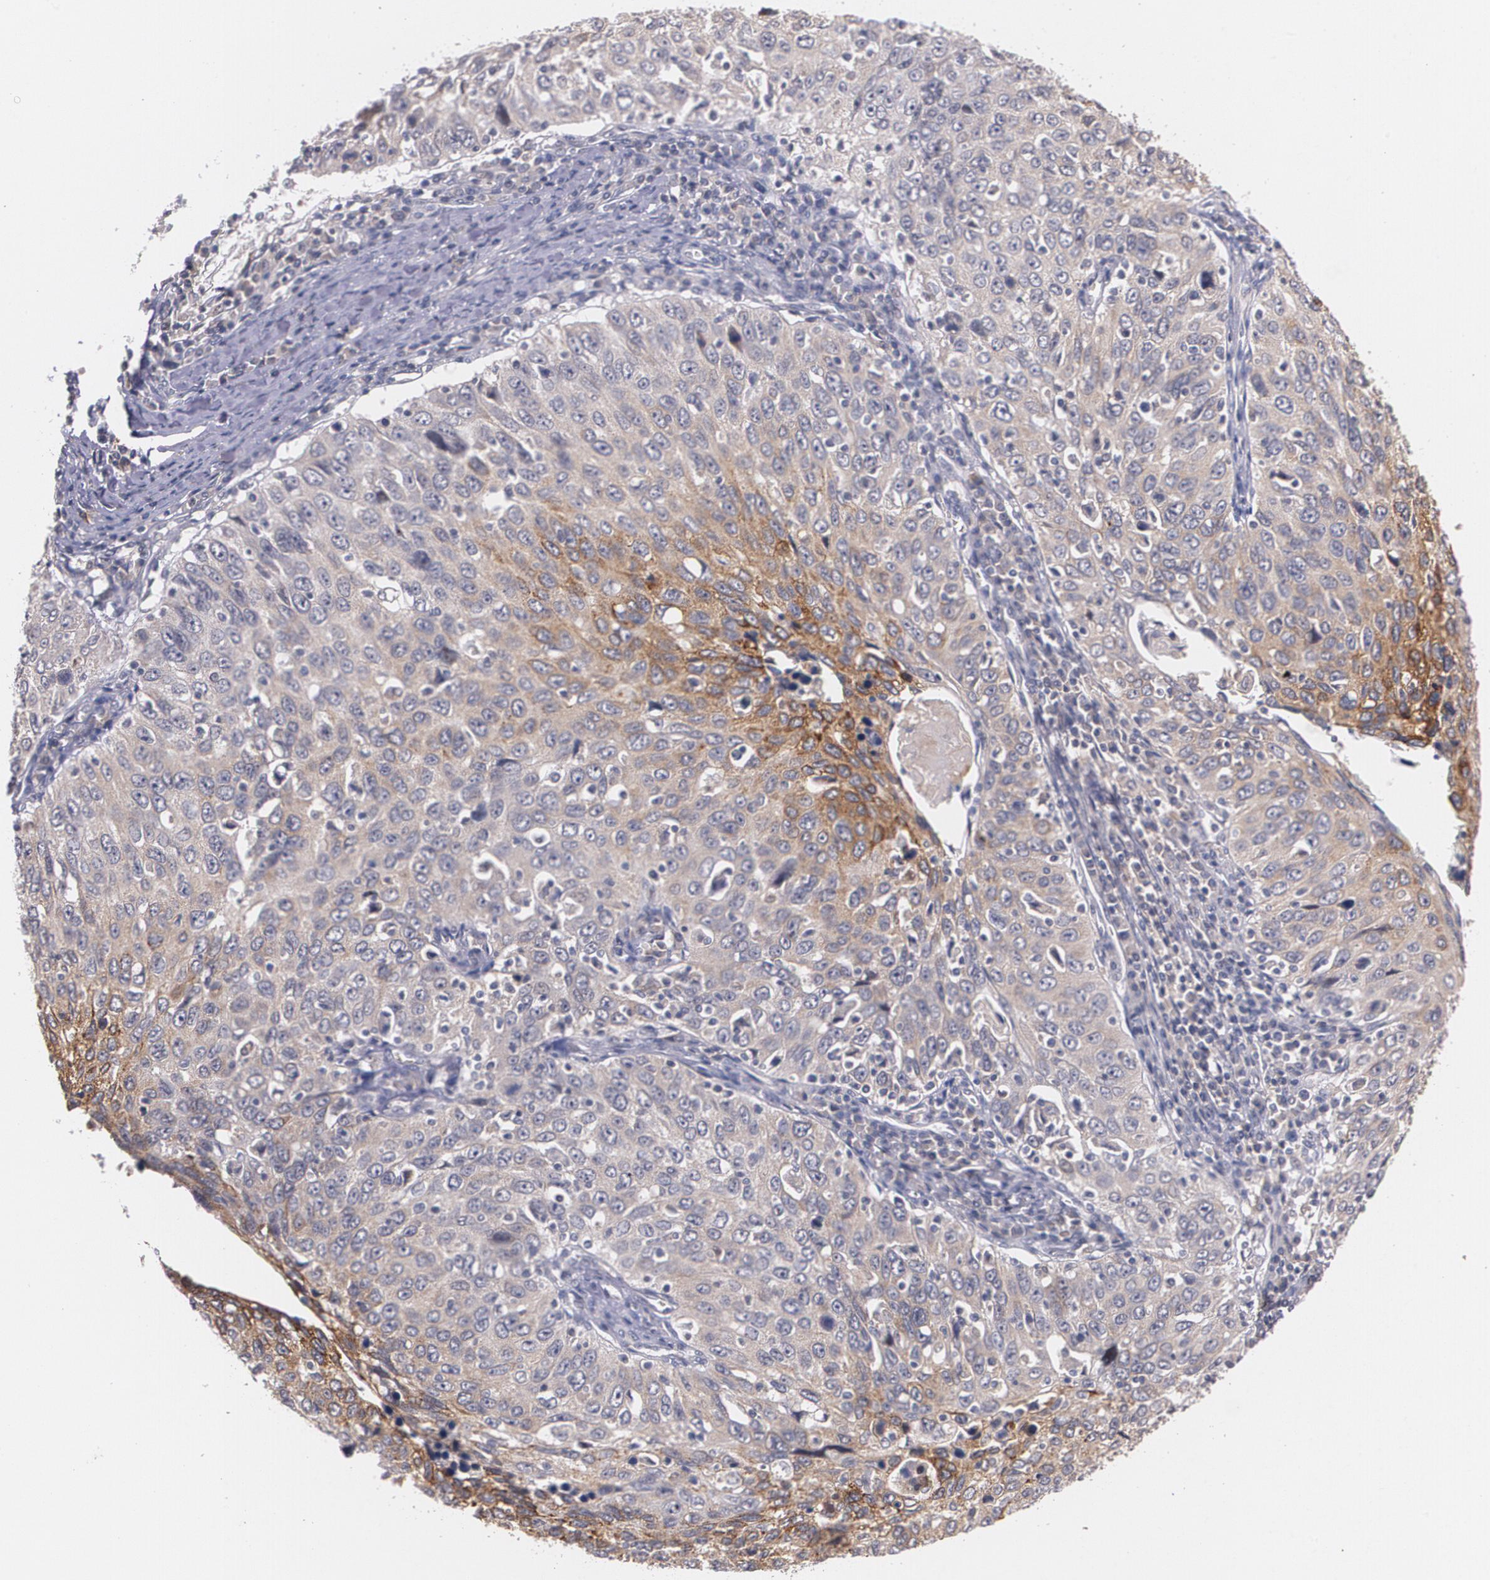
{"staining": {"intensity": "moderate", "quantity": "<25%", "location": "cytoplasmic/membranous"}, "tissue": "cervical cancer", "cell_type": "Tumor cells", "image_type": "cancer", "snomed": [{"axis": "morphology", "description": "Squamous cell carcinoma, NOS"}, {"axis": "topography", "description": "Cervix"}], "caption": "Immunohistochemical staining of human cervical cancer (squamous cell carcinoma) displays low levels of moderate cytoplasmic/membranous protein staining in approximately <25% of tumor cells.", "gene": "IFNGR2", "patient": {"sex": "female", "age": 53}}